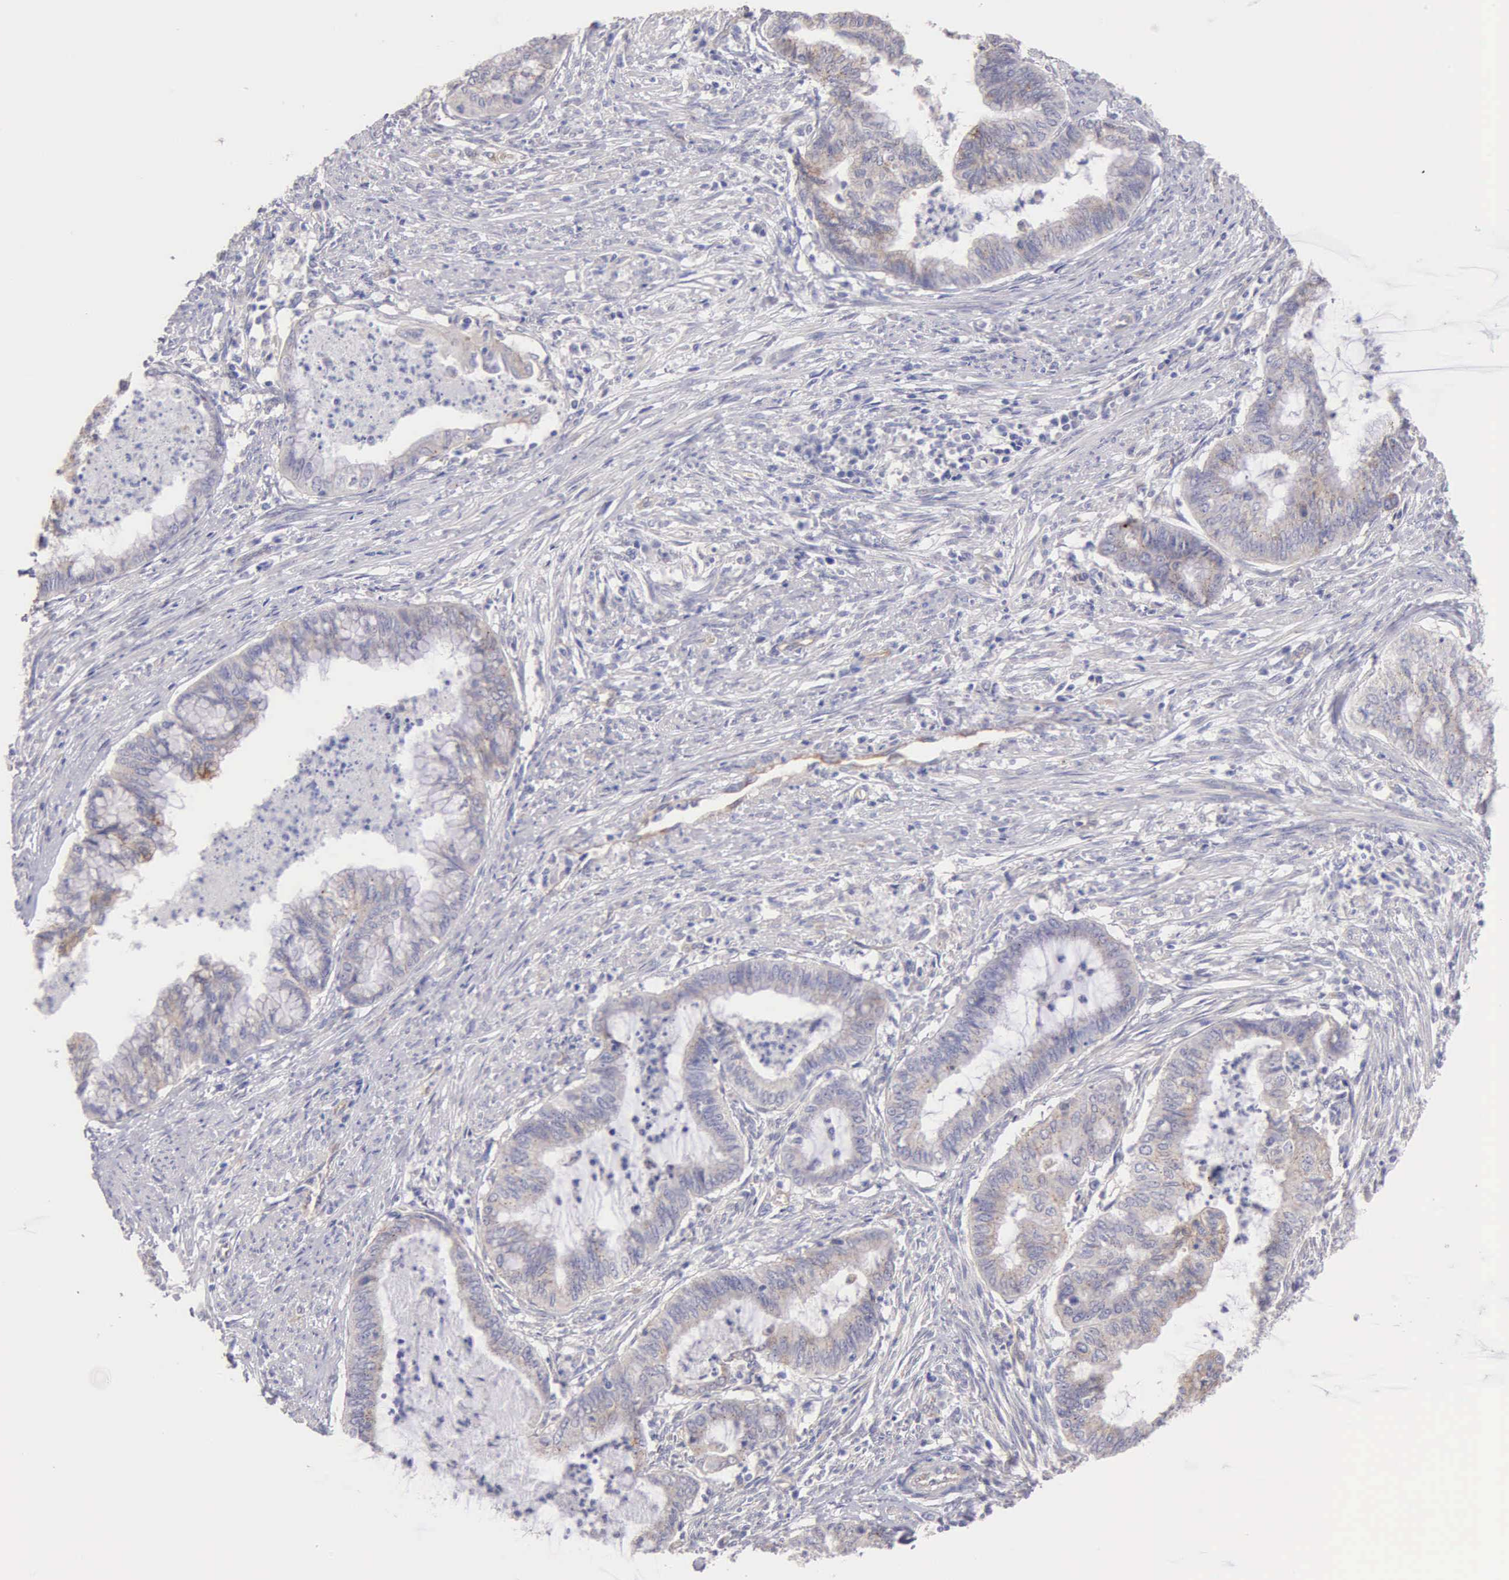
{"staining": {"intensity": "weak", "quantity": "25%-75%", "location": "cytoplasmic/membranous"}, "tissue": "endometrial cancer", "cell_type": "Tumor cells", "image_type": "cancer", "snomed": [{"axis": "morphology", "description": "Necrosis, NOS"}, {"axis": "morphology", "description": "Adenocarcinoma, NOS"}, {"axis": "topography", "description": "Endometrium"}], "caption": "Adenocarcinoma (endometrial) stained with a protein marker exhibits weak staining in tumor cells.", "gene": "APP", "patient": {"sex": "female", "age": 79}}